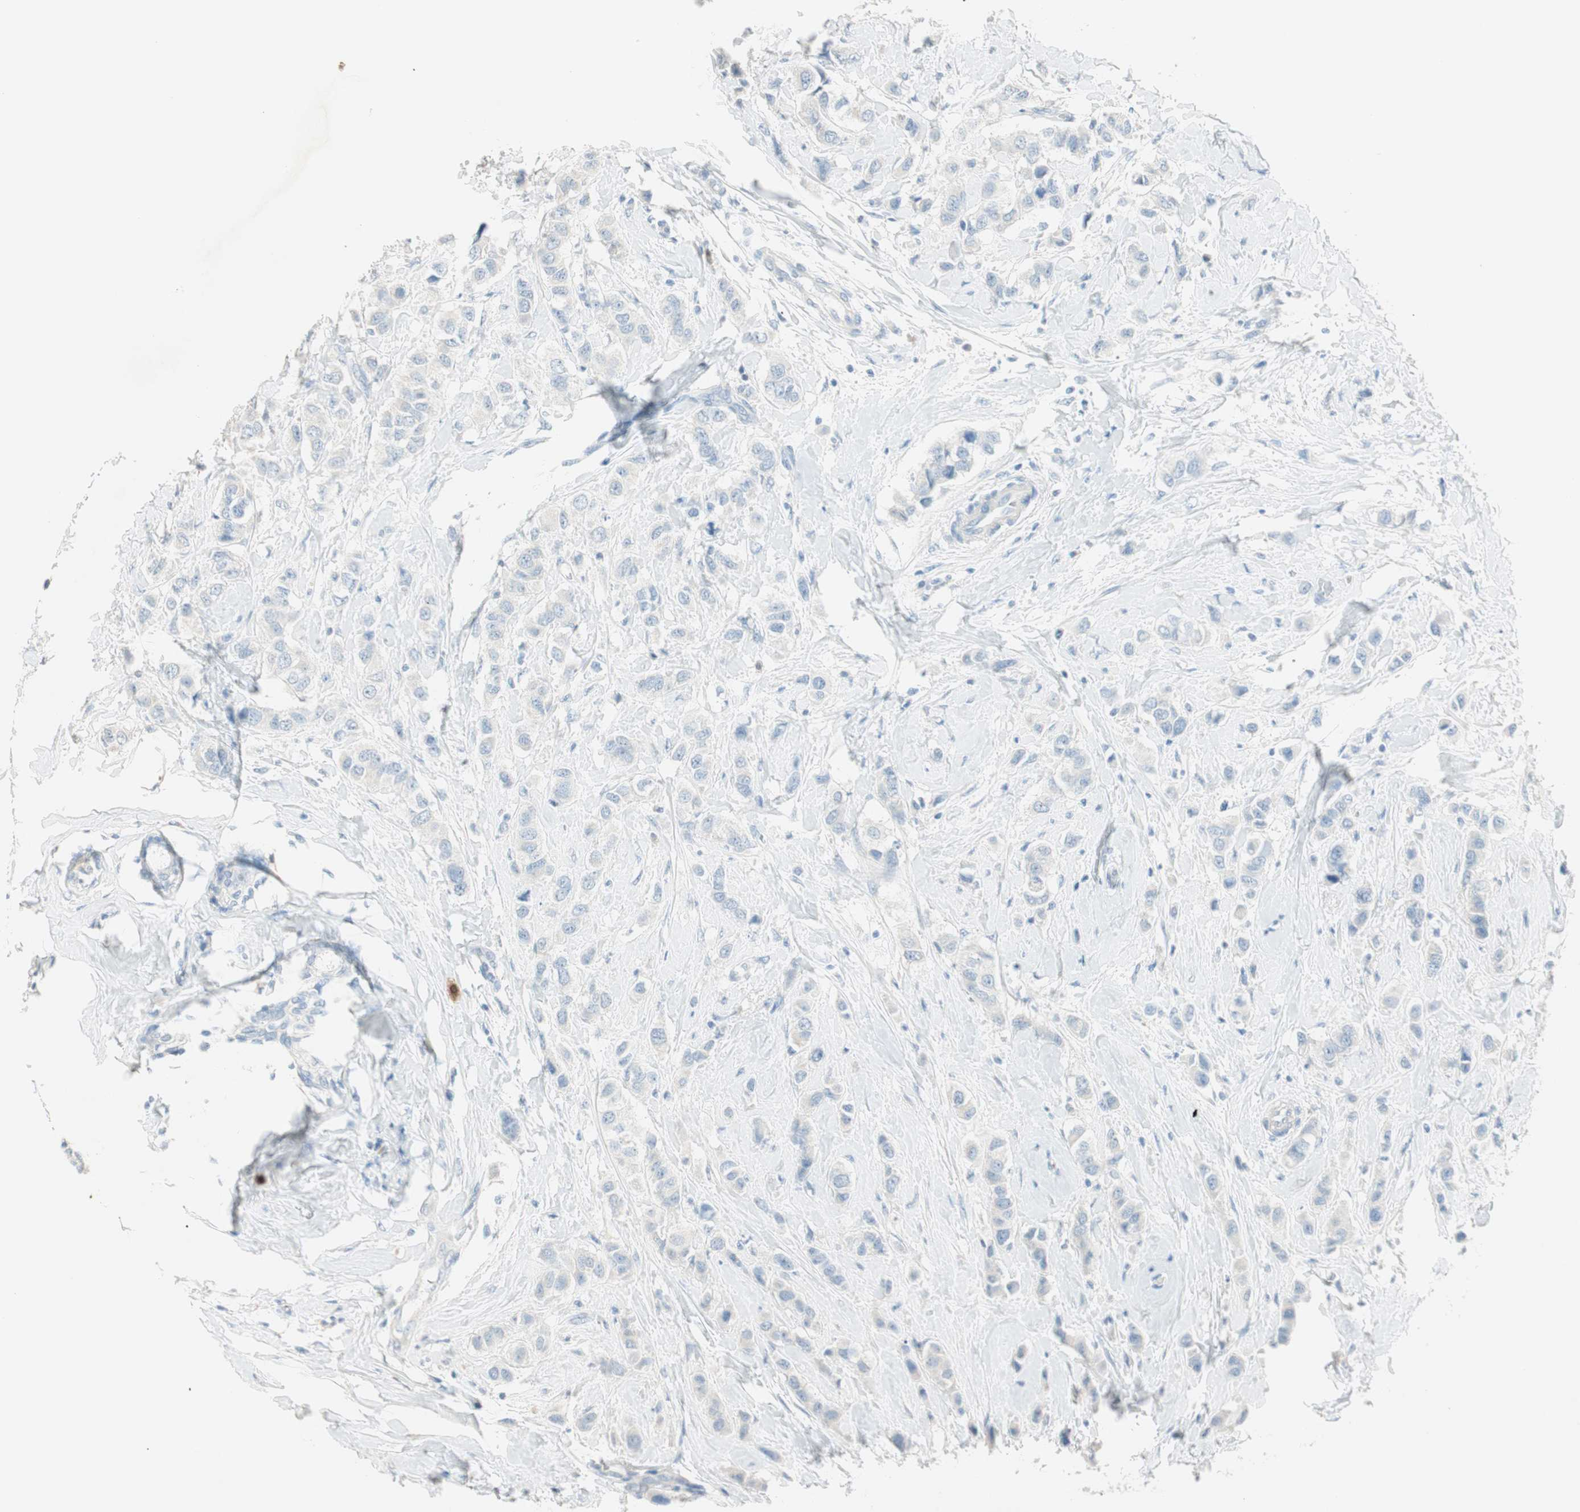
{"staining": {"intensity": "negative", "quantity": "none", "location": "none"}, "tissue": "breast cancer", "cell_type": "Tumor cells", "image_type": "cancer", "snomed": [{"axis": "morphology", "description": "Duct carcinoma"}, {"axis": "topography", "description": "Breast"}], "caption": "There is no significant positivity in tumor cells of breast cancer (infiltrating ductal carcinoma).", "gene": "HPGD", "patient": {"sex": "female", "age": 50}}